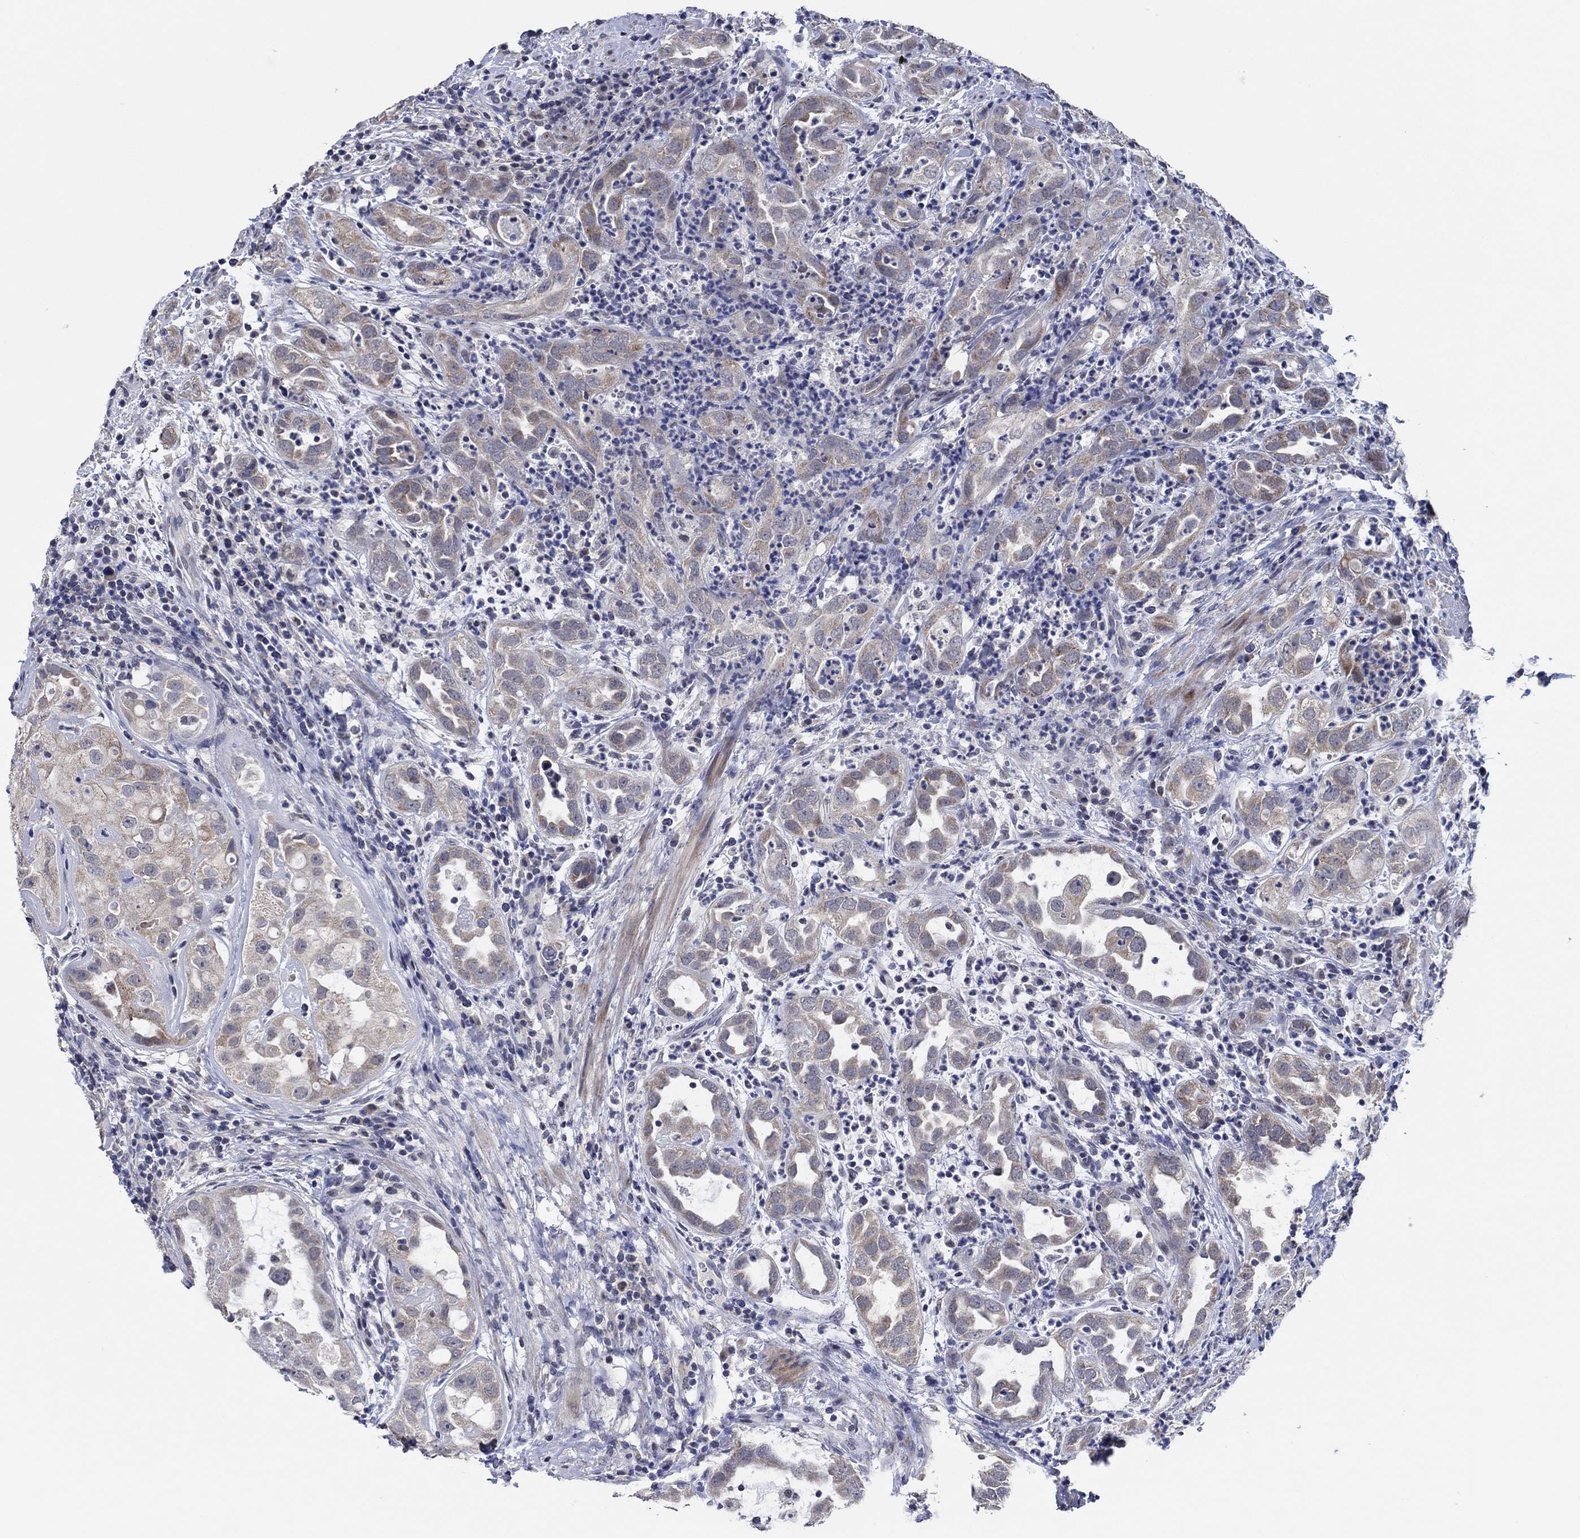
{"staining": {"intensity": "weak", "quantity": ">75%", "location": "cytoplasmic/membranous"}, "tissue": "urothelial cancer", "cell_type": "Tumor cells", "image_type": "cancer", "snomed": [{"axis": "morphology", "description": "Urothelial carcinoma, High grade"}, {"axis": "topography", "description": "Urinary bladder"}], "caption": "Urothelial cancer tissue reveals weak cytoplasmic/membranous expression in about >75% of tumor cells Nuclei are stained in blue.", "gene": "PRRT3", "patient": {"sex": "female", "age": 41}}